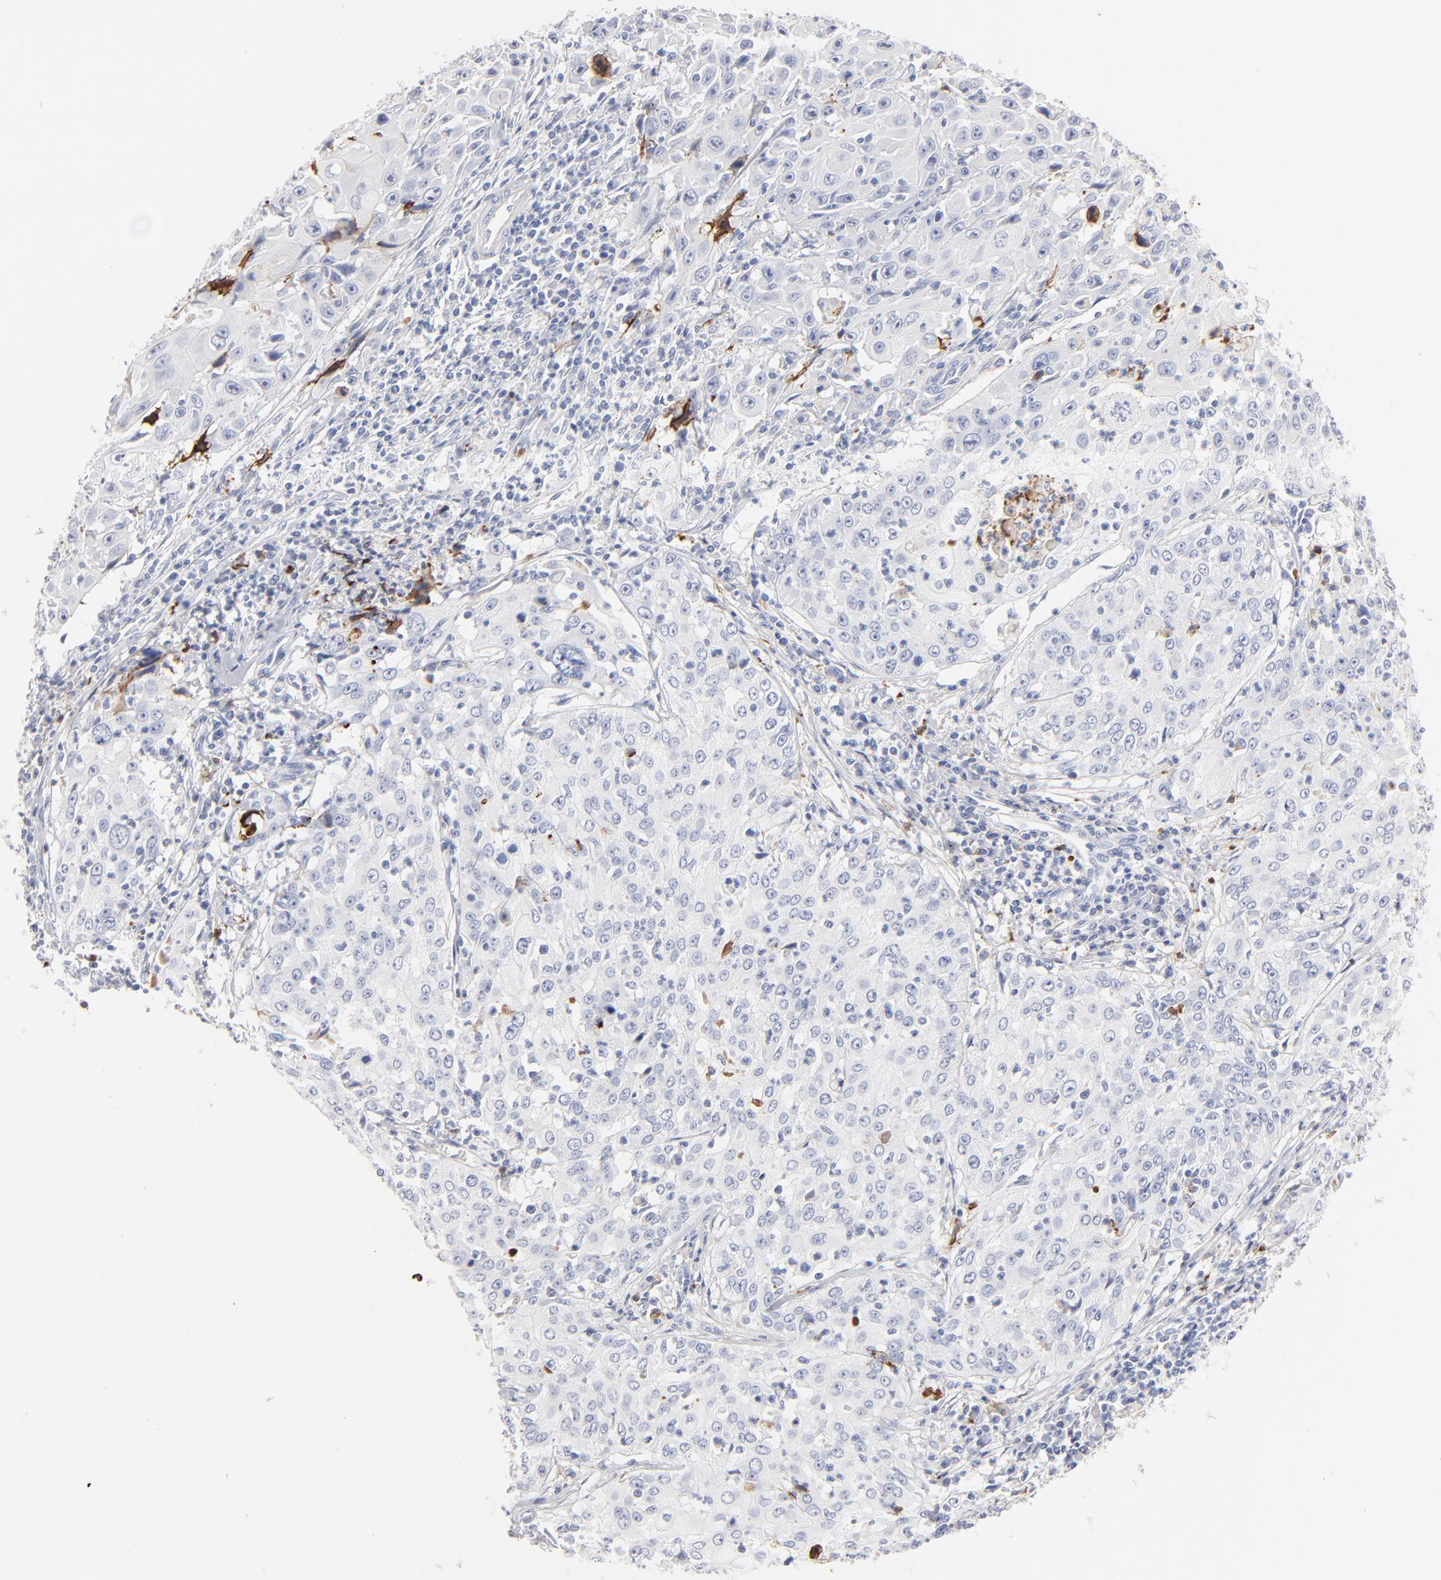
{"staining": {"intensity": "negative", "quantity": "none", "location": "none"}, "tissue": "cervical cancer", "cell_type": "Tumor cells", "image_type": "cancer", "snomed": [{"axis": "morphology", "description": "Squamous cell carcinoma, NOS"}, {"axis": "topography", "description": "Cervix"}], "caption": "Immunohistochemistry (IHC) of squamous cell carcinoma (cervical) displays no positivity in tumor cells.", "gene": "APOH", "patient": {"sex": "female", "age": 39}}